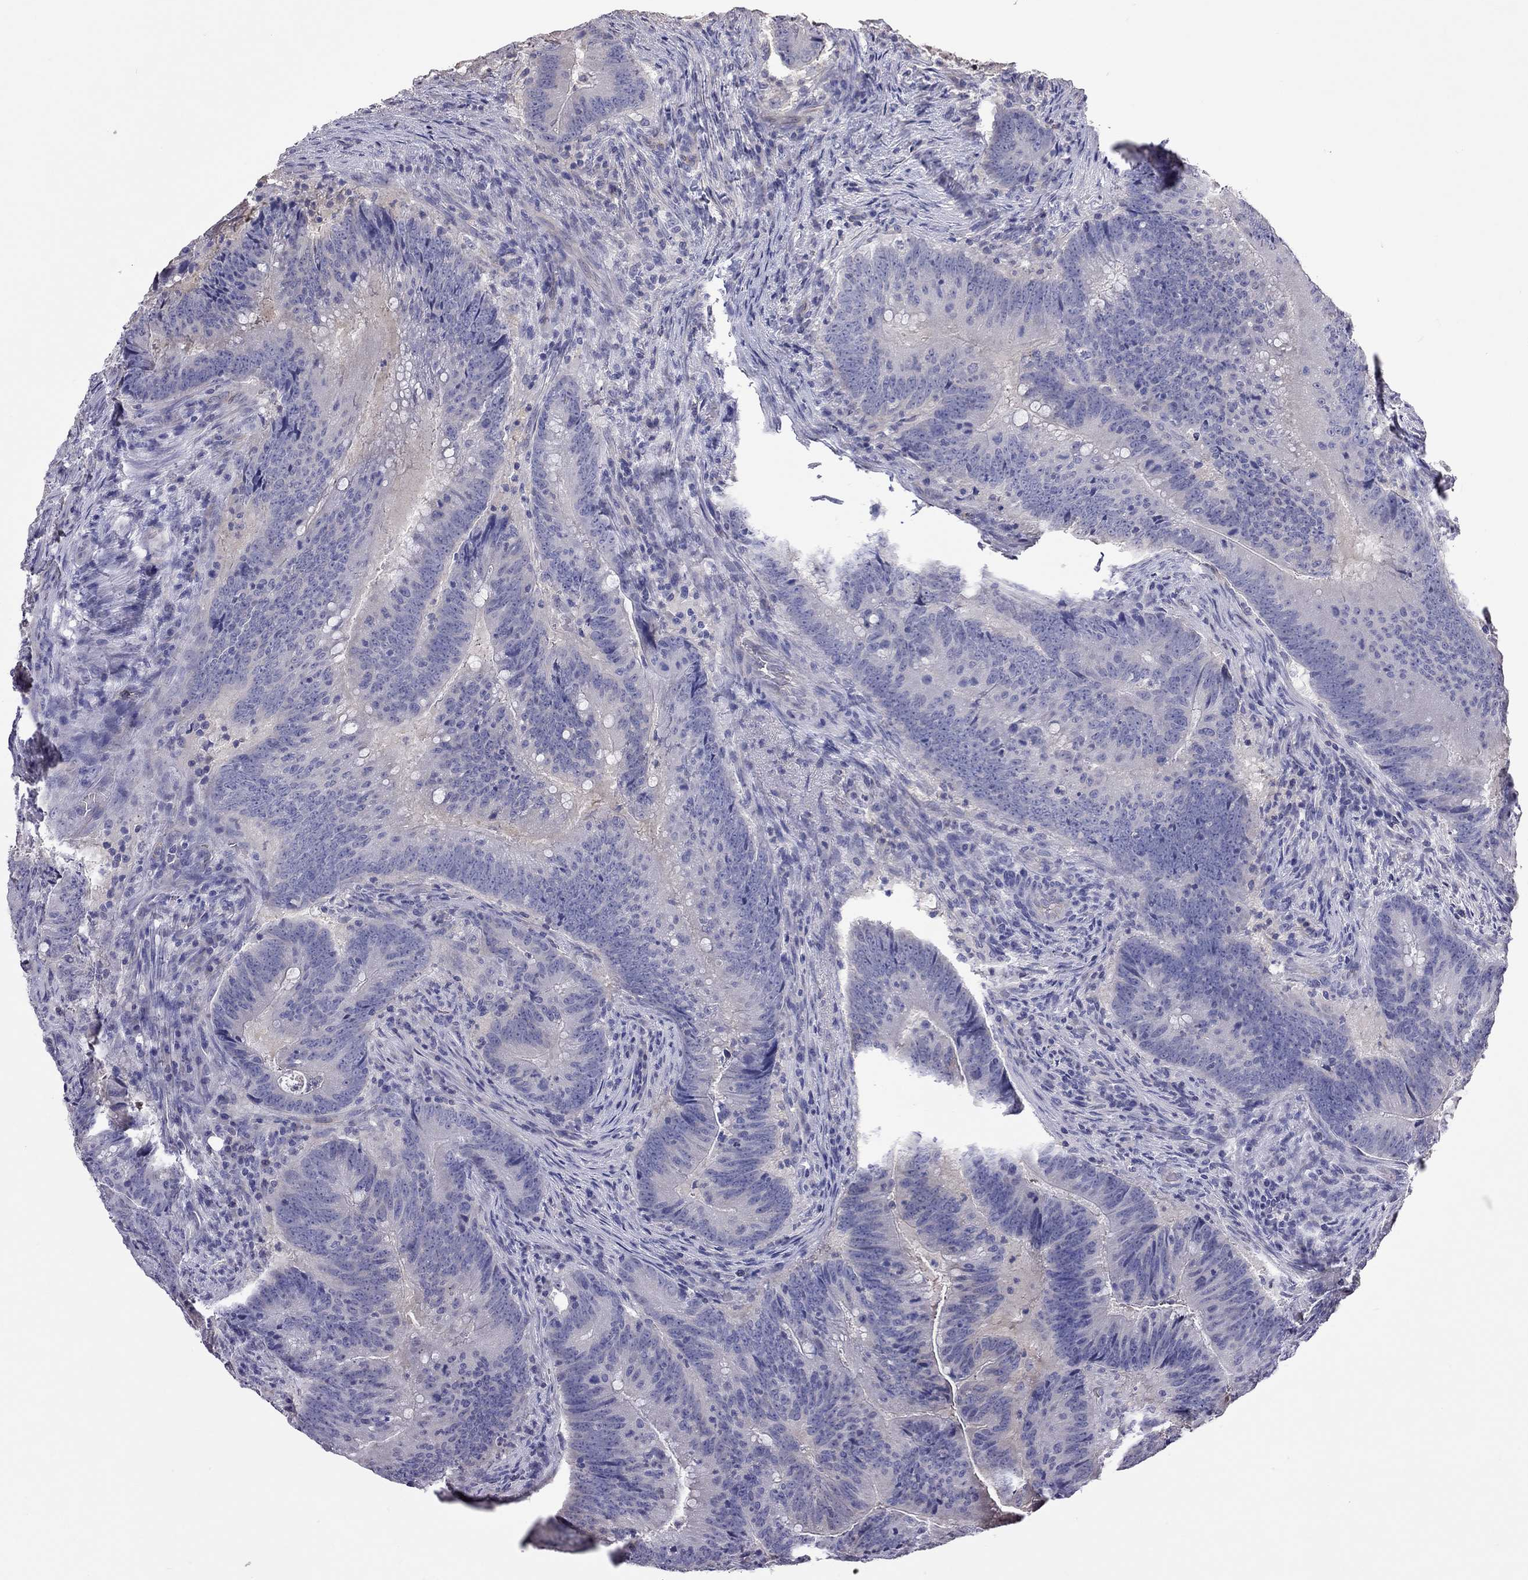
{"staining": {"intensity": "negative", "quantity": "none", "location": "none"}, "tissue": "colorectal cancer", "cell_type": "Tumor cells", "image_type": "cancer", "snomed": [{"axis": "morphology", "description": "Adenocarcinoma, NOS"}, {"axis": "topography", "description": "Colon"}], "caption": "A high-resolution photomicrograph shows immunohistochemistry (IHC) staining of colorectal cancer (adenocarcinoma), which reveals no significant expression in tumor cells. The staining was performed using DAB (3,3'-diaminobenzidine) to visualize the protein expression in brown, while the nuclei were stained in blue with hematoxylin (Magnification: 20x).", "gene": "FEZ1", "patient": {"sex": "female", "age": 87}}